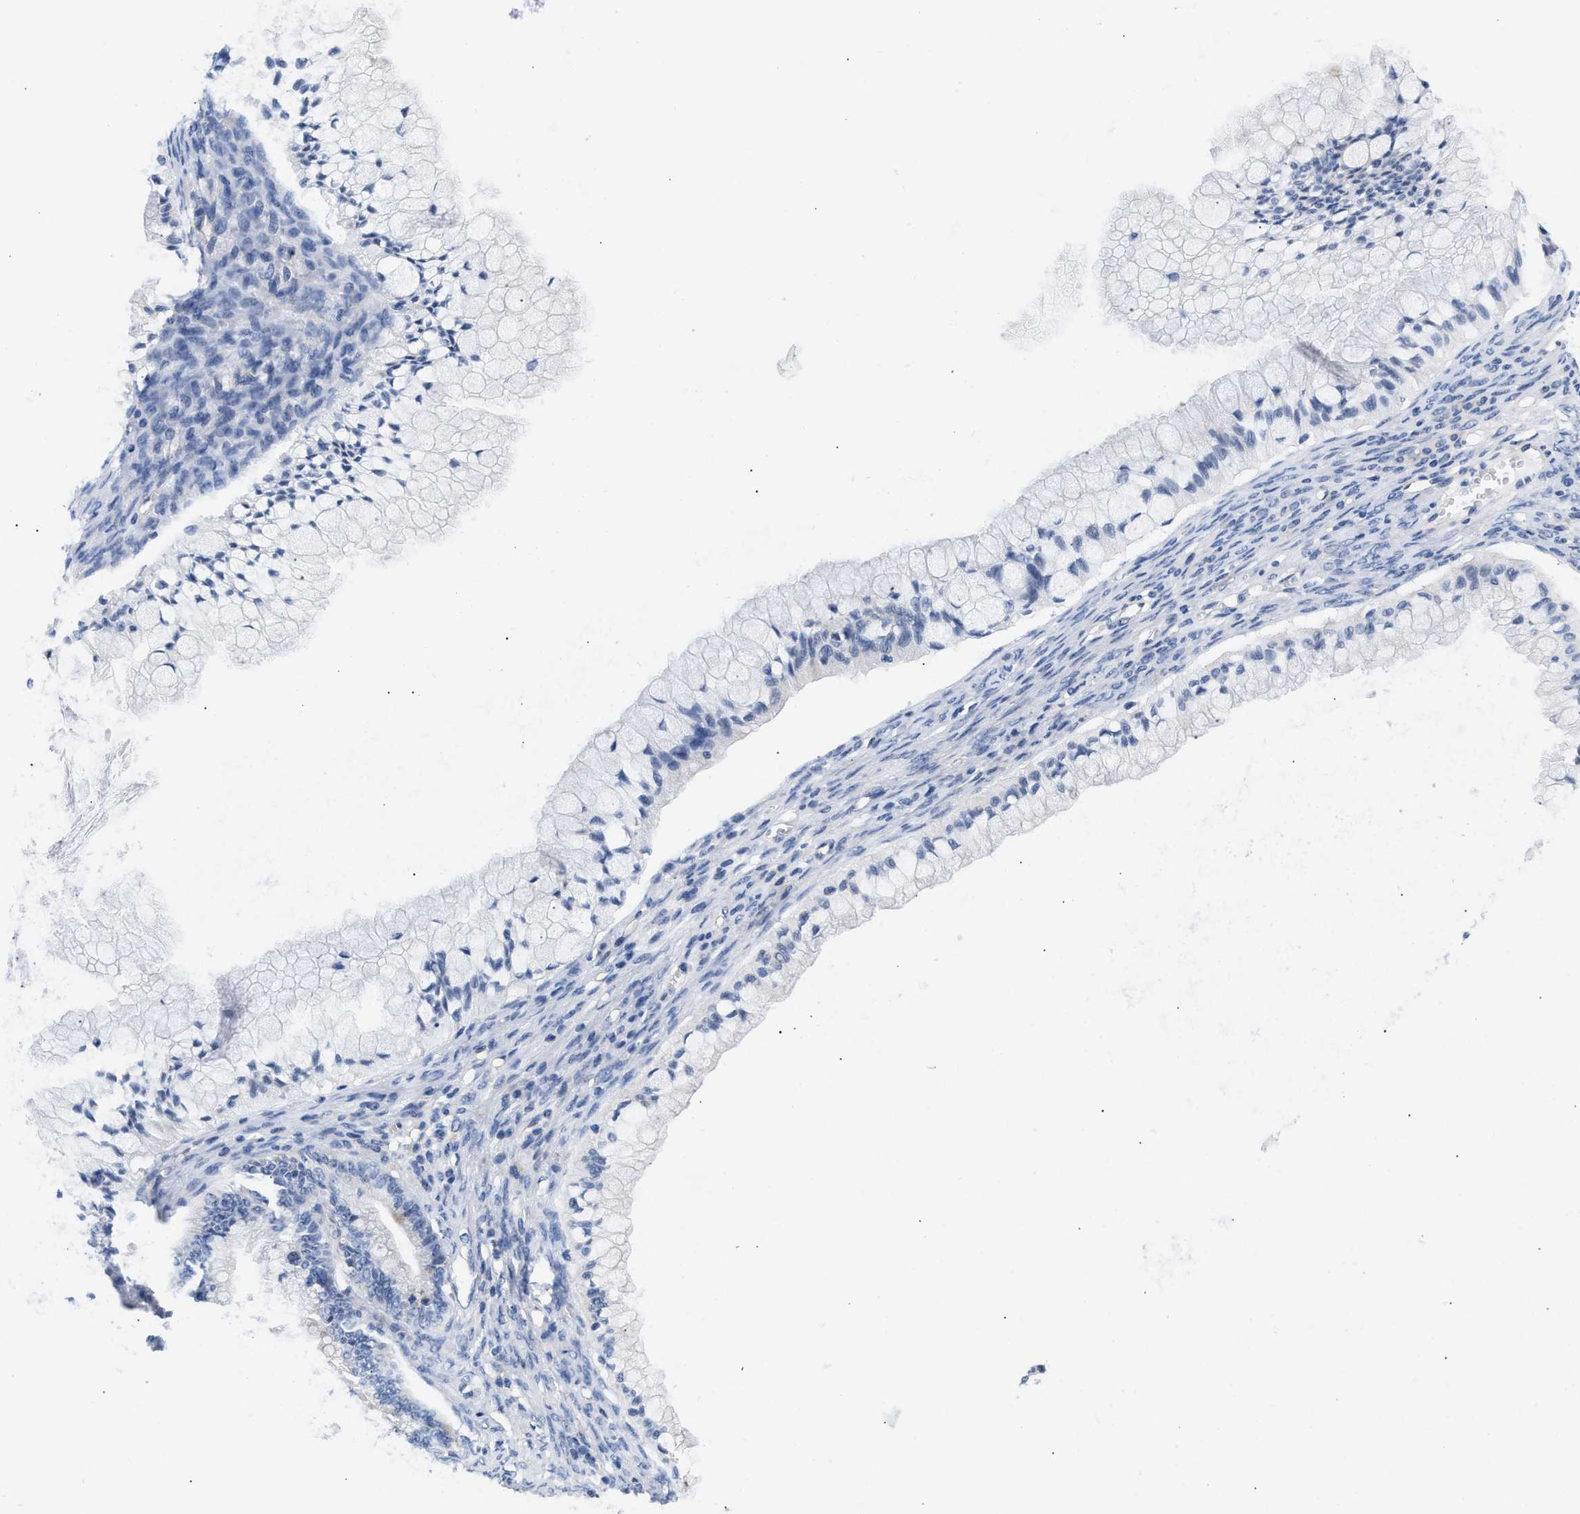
{"staining": {"intensity": "negative", "quantity": "none", "location": "none"}, "tissue": "ovarian cancer", "cell_type": "Tumor cells", "image_type": "cancer", "snomed": [{"axis": "morphology", "description": "Cystadenocarcinoma, mucinous, NOS"}, {"axis": "topography", "description": "Ovary"}], "caption": "A high-resolution photomicrograph shows immunohistochemistry staining of ovarian mucinous cystadenocarcinoma, which exhibits no significant staining in tumor cells.", "gene": "TRIM29", "patient": {"sex": "female", "age": 57}}